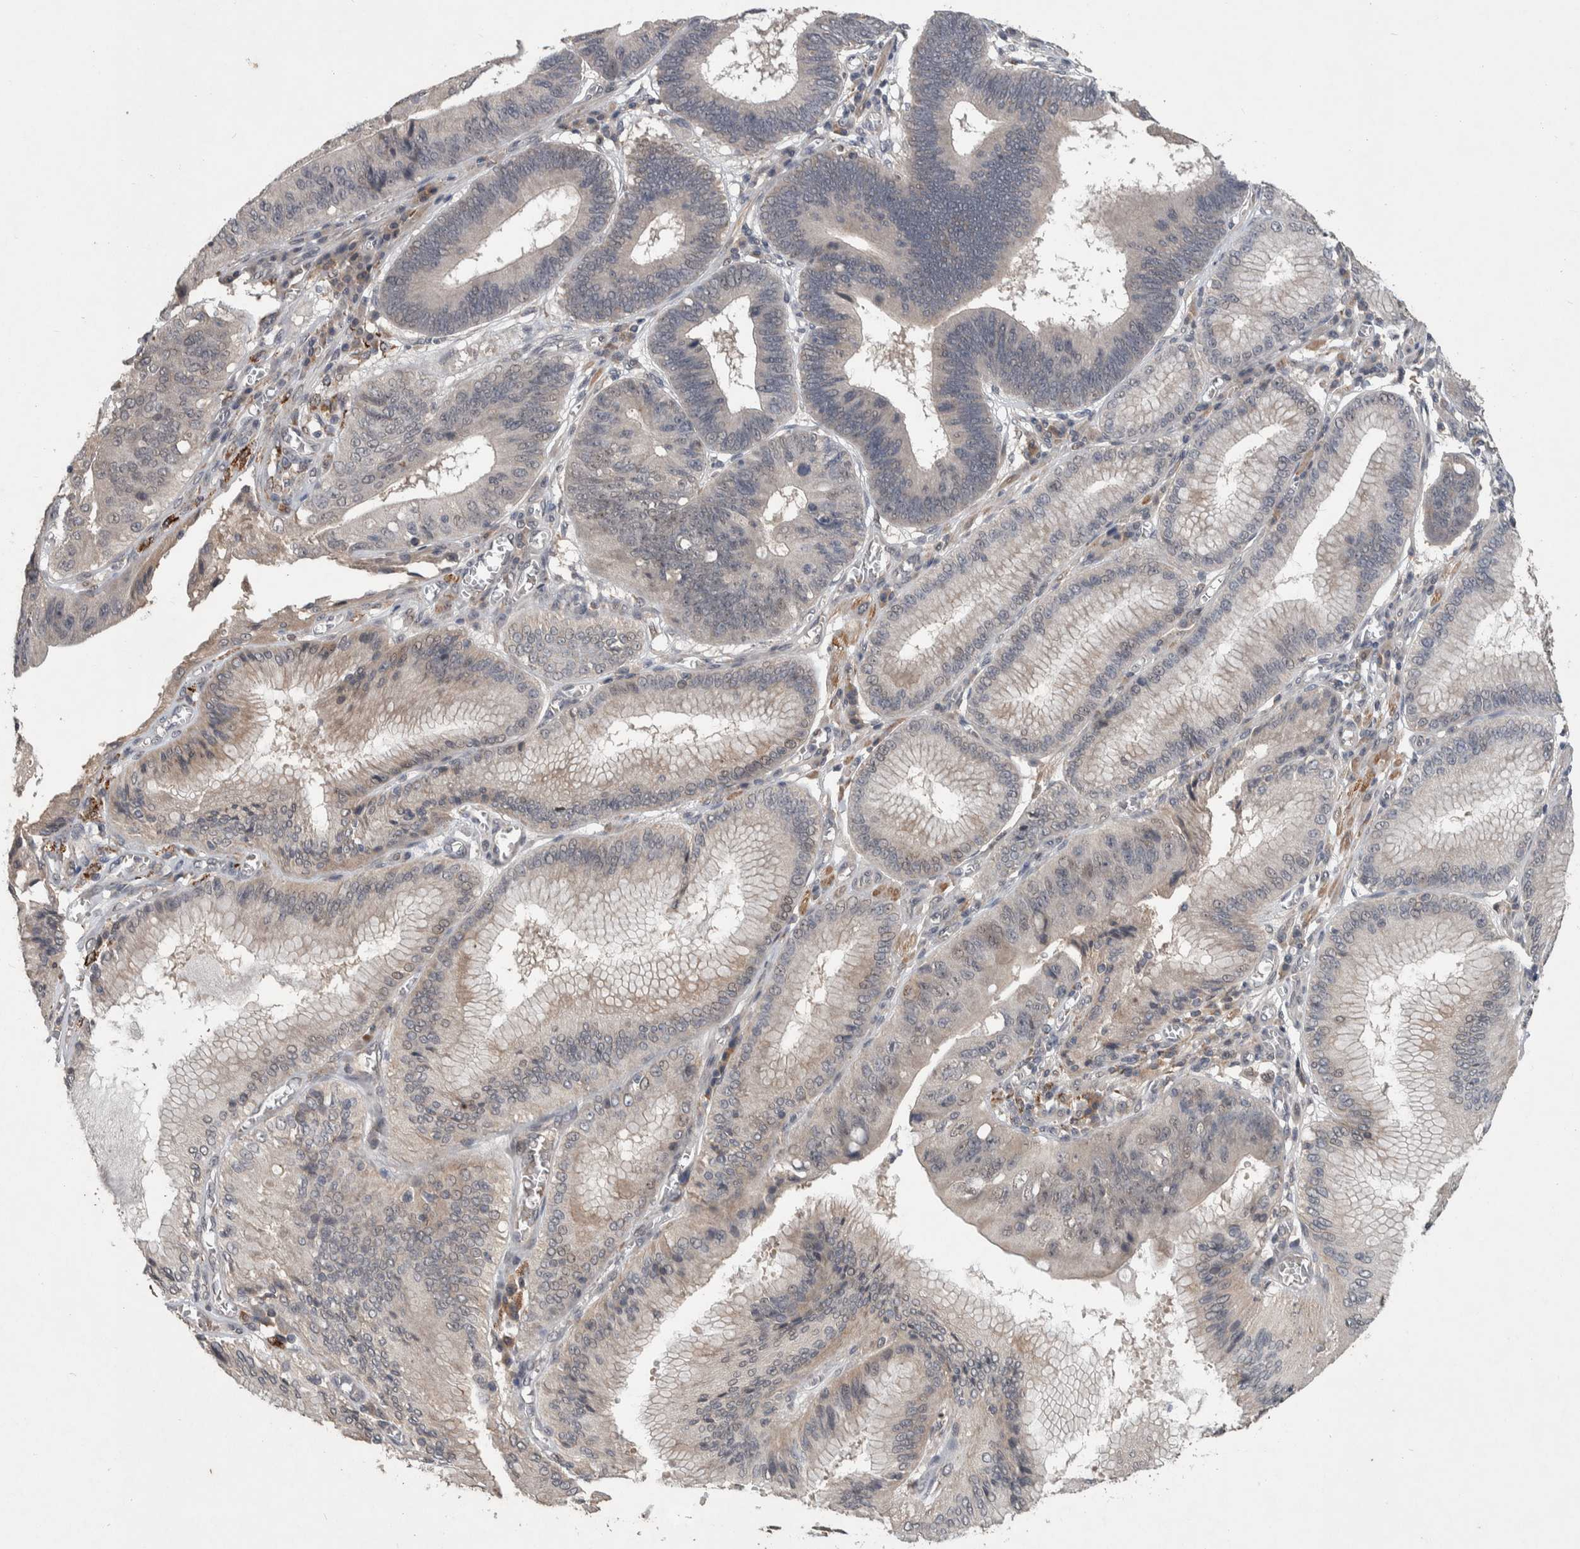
{"staining": {"intensity": "weak", "quantity": "<25%", "location": "nuclear"}, "tissue": "stomach cancer", "cell_type": "Tumor cells", "image_type": "cancer", "snomed": [{"axis": "morphology", "description": "Adenocarcinoma, NOS"}, {"axis": "topography", "description": "Stomach"}], "caption": "There is no significant expression in tumor cells of stomach cancer (adenocarcinoma).", "gene": "CHRM3", "patient": {"sex": "male", "age": 59}}